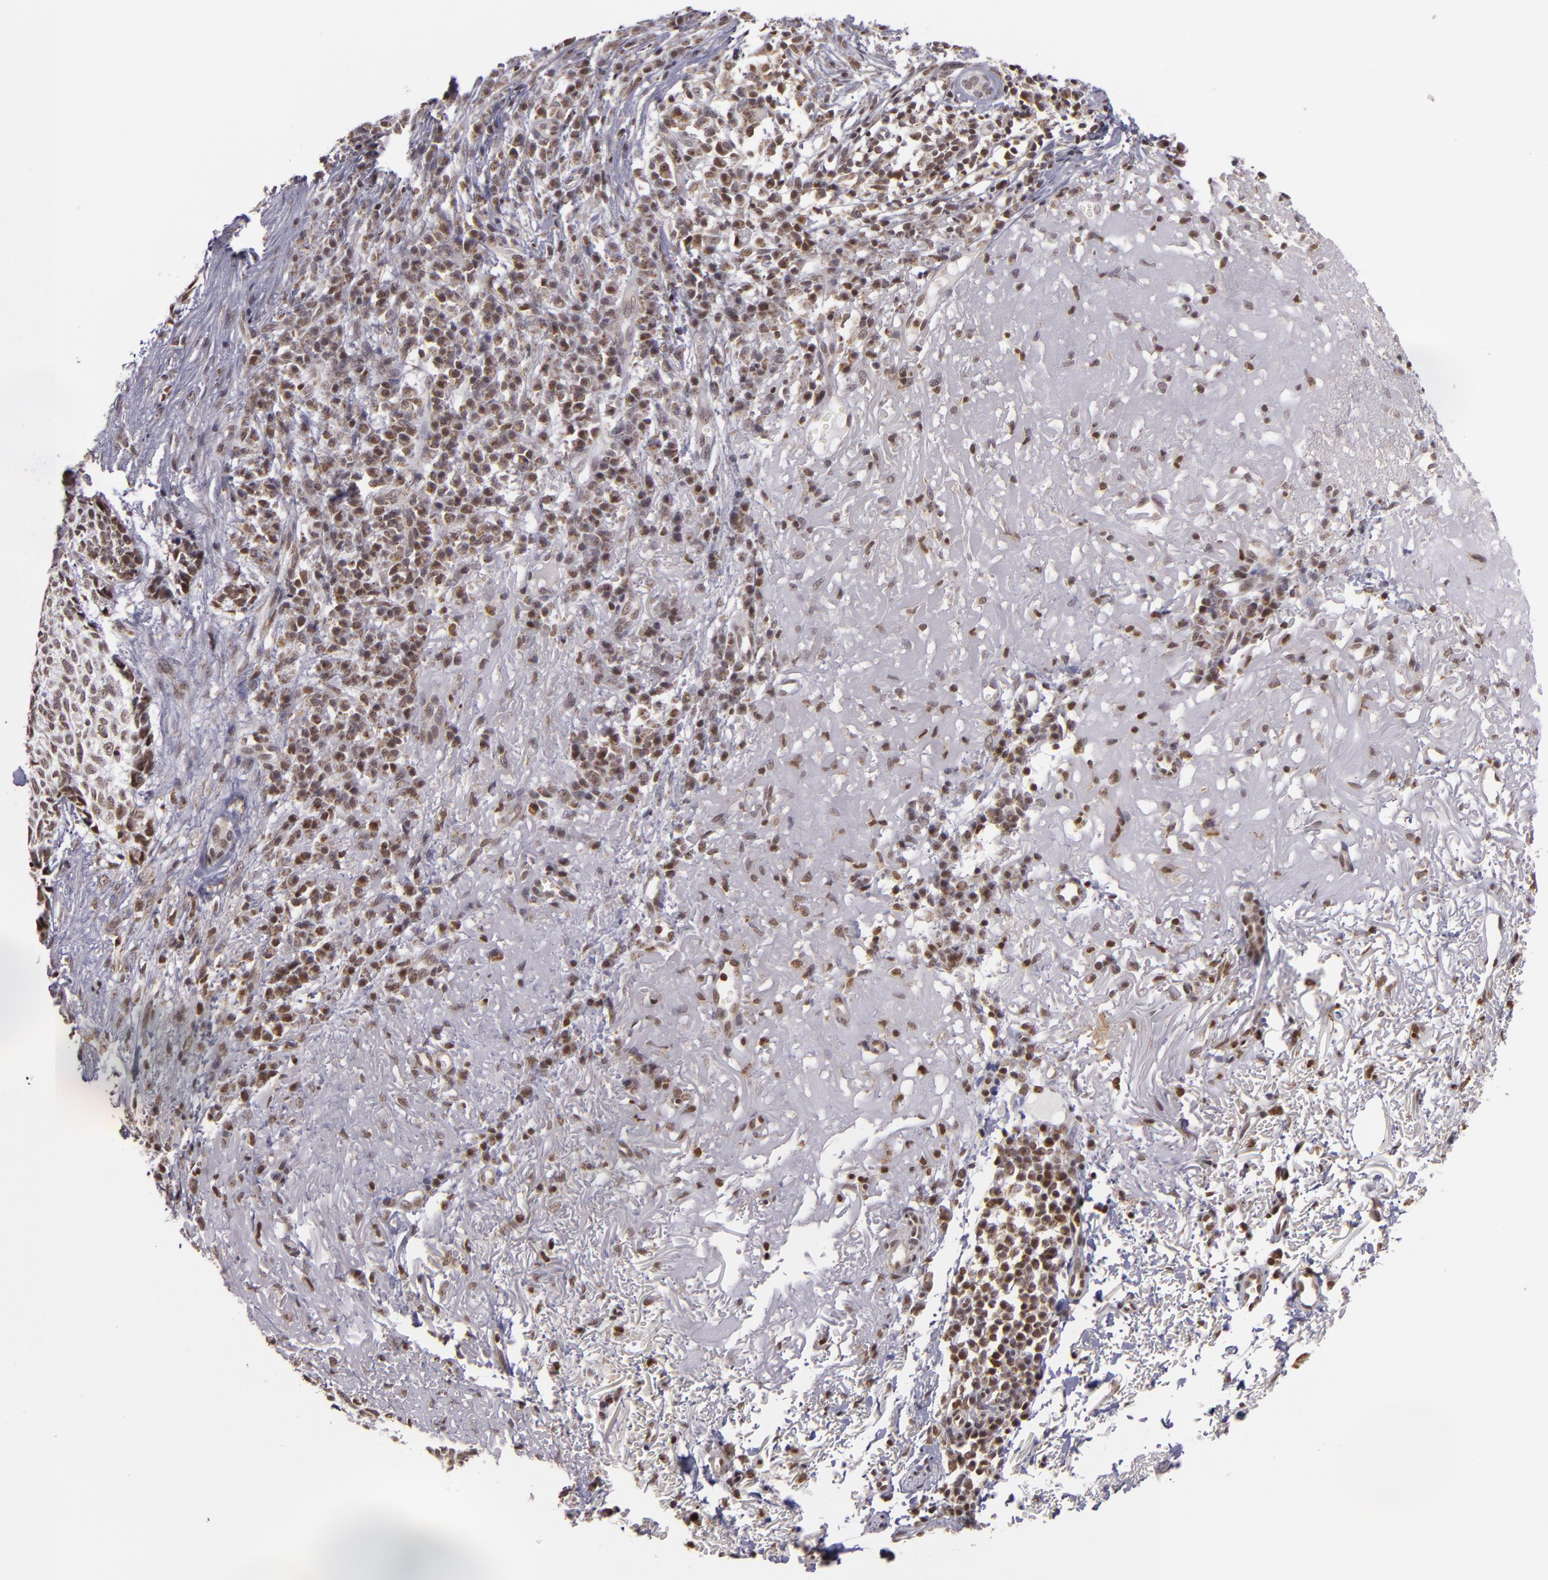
{"staining": {"intensity": "weak", "quantity": ">75%", "location": "nuclear"}, "tissue": "skin cancer", "cell_type": "Tumor cells", "image_type": "cancer", "snomed": [{"axis": "morphology", "description": "Basal cell carcinoma"}, {"axis": "topography", "description": "Skin"}], "caption": "Protein analysis of basal cell carcinoma (skin) tissue reveals weak nuclear staining in about >75% of tumor cells.", "gene": "MXD1", "patient": {"sex": "female", "age": 89}}